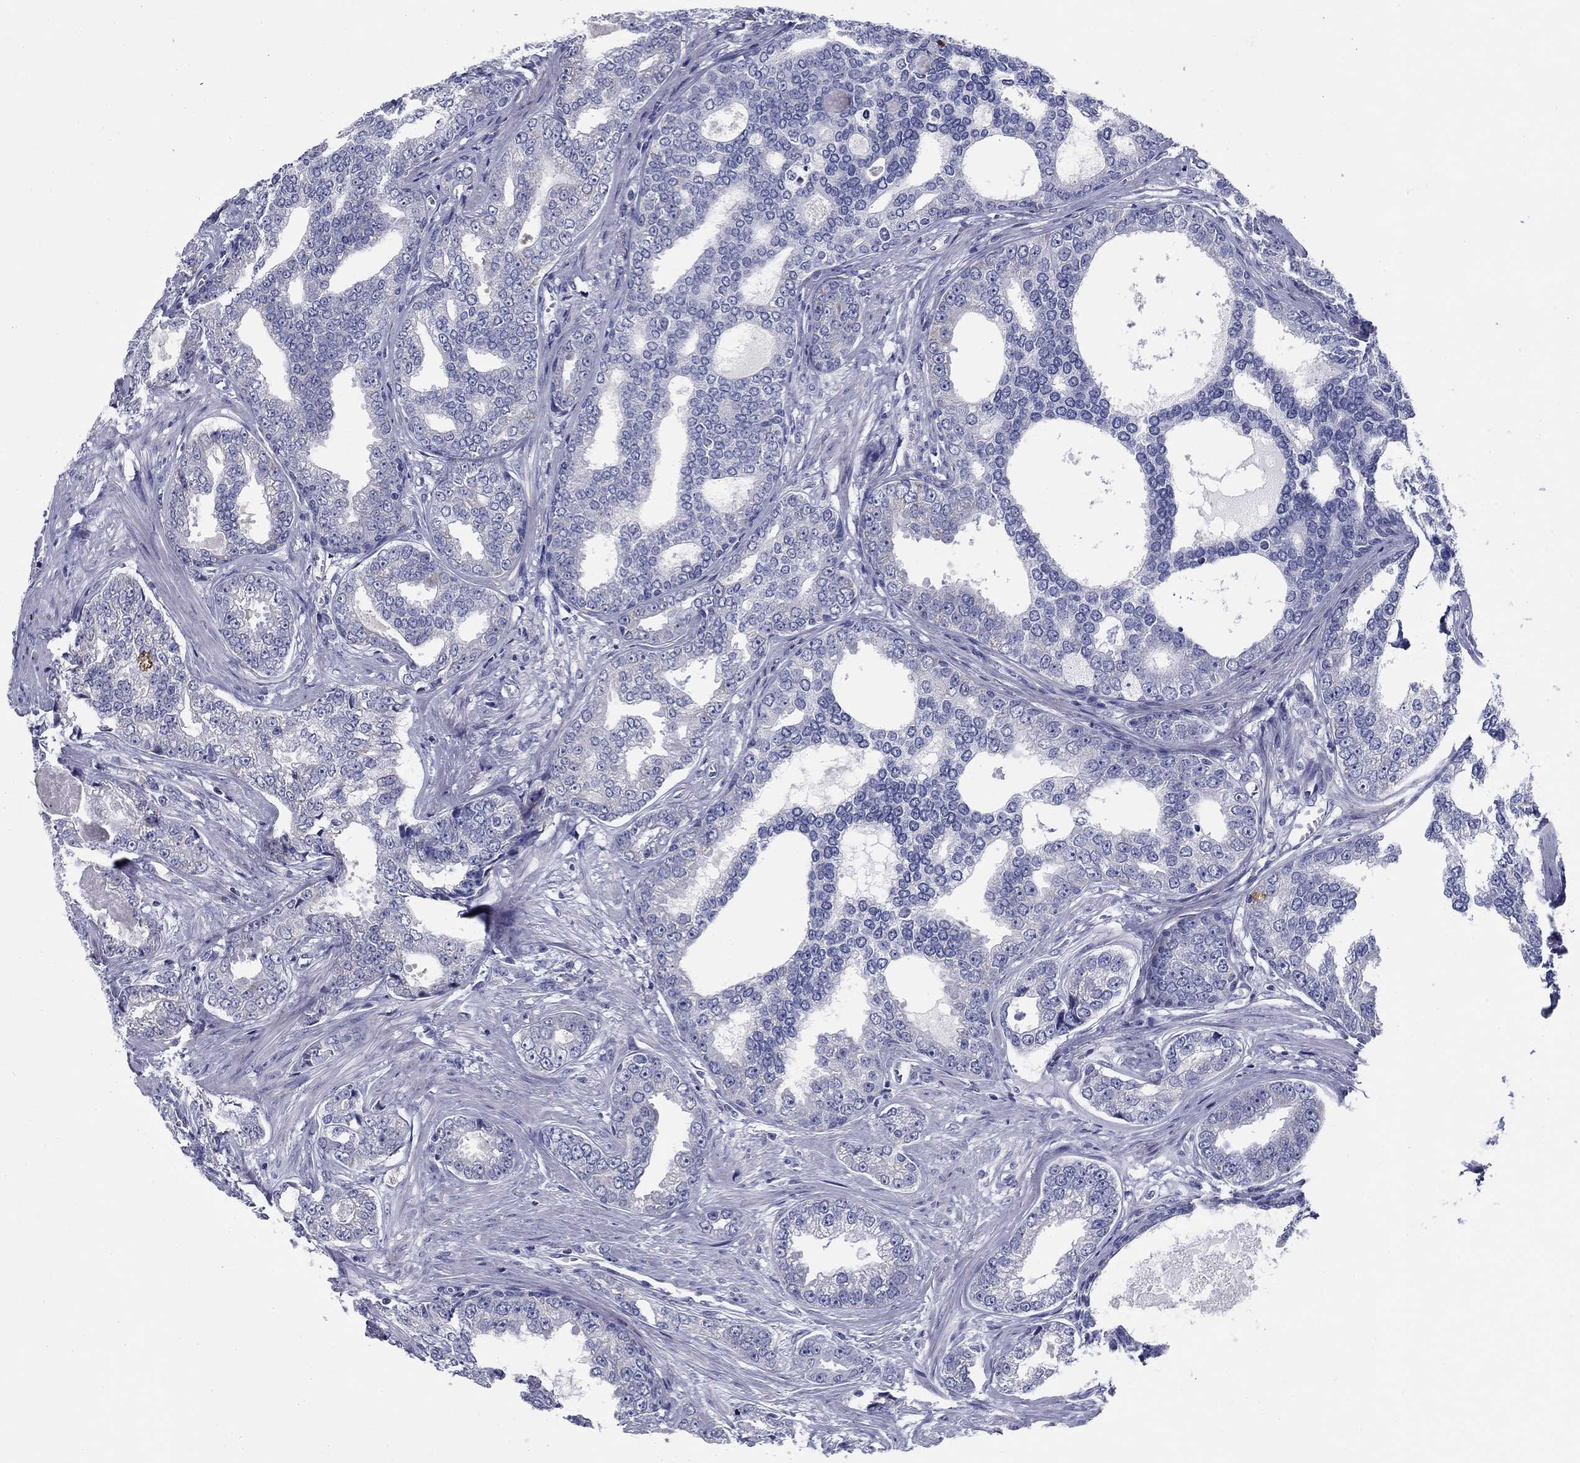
{"staining": {"intensity": "negative", "quantity": "none", "location": "none"}, "tissue": "prostate cancer", "cell_type": "Tumor cells", "image_type": "cancer", "snomed": [{"axis": "morphology", "description": "Adenocarcinoma, NOS"}, {"axis": "topography", "description": "Prostate"}], "caption": "A high-resolution micrograph shows IHC staining of prostate adenocarcinoma, which exhibits no significant staining in tumor cells.", "gene": "UPB1", "patient": {"sex": "male", "age": 67}}